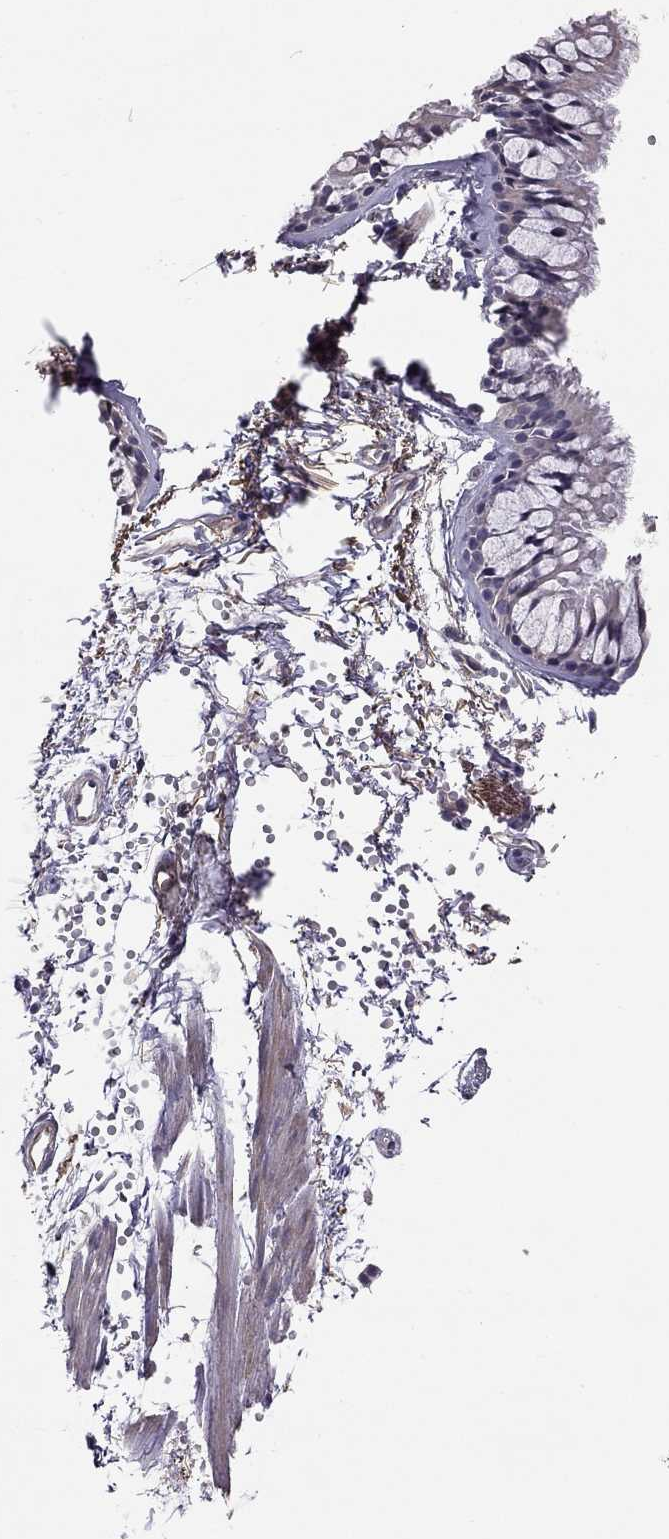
{"staining": {"intensity": "negative", "quantity": "none", "location": "none"}, "tissue": "bronchus", "cell_type": "Respiratory epithelial cells", "image_type": "normal", "snomed": [{"axis": "morphology", "description": "Normal tissue, NOS"}, {"axis": "topography", "description": "Cartilage tissue"}, {"axis": "topography", "description": "Bronchus"}], "caption": "This is a micrograph of IHC staining of unremarkable bronchus, which shows no expression in respiratory epithelial cells.", "gene": "GJB4", "patient": {"sex": "male", "age": 66}}